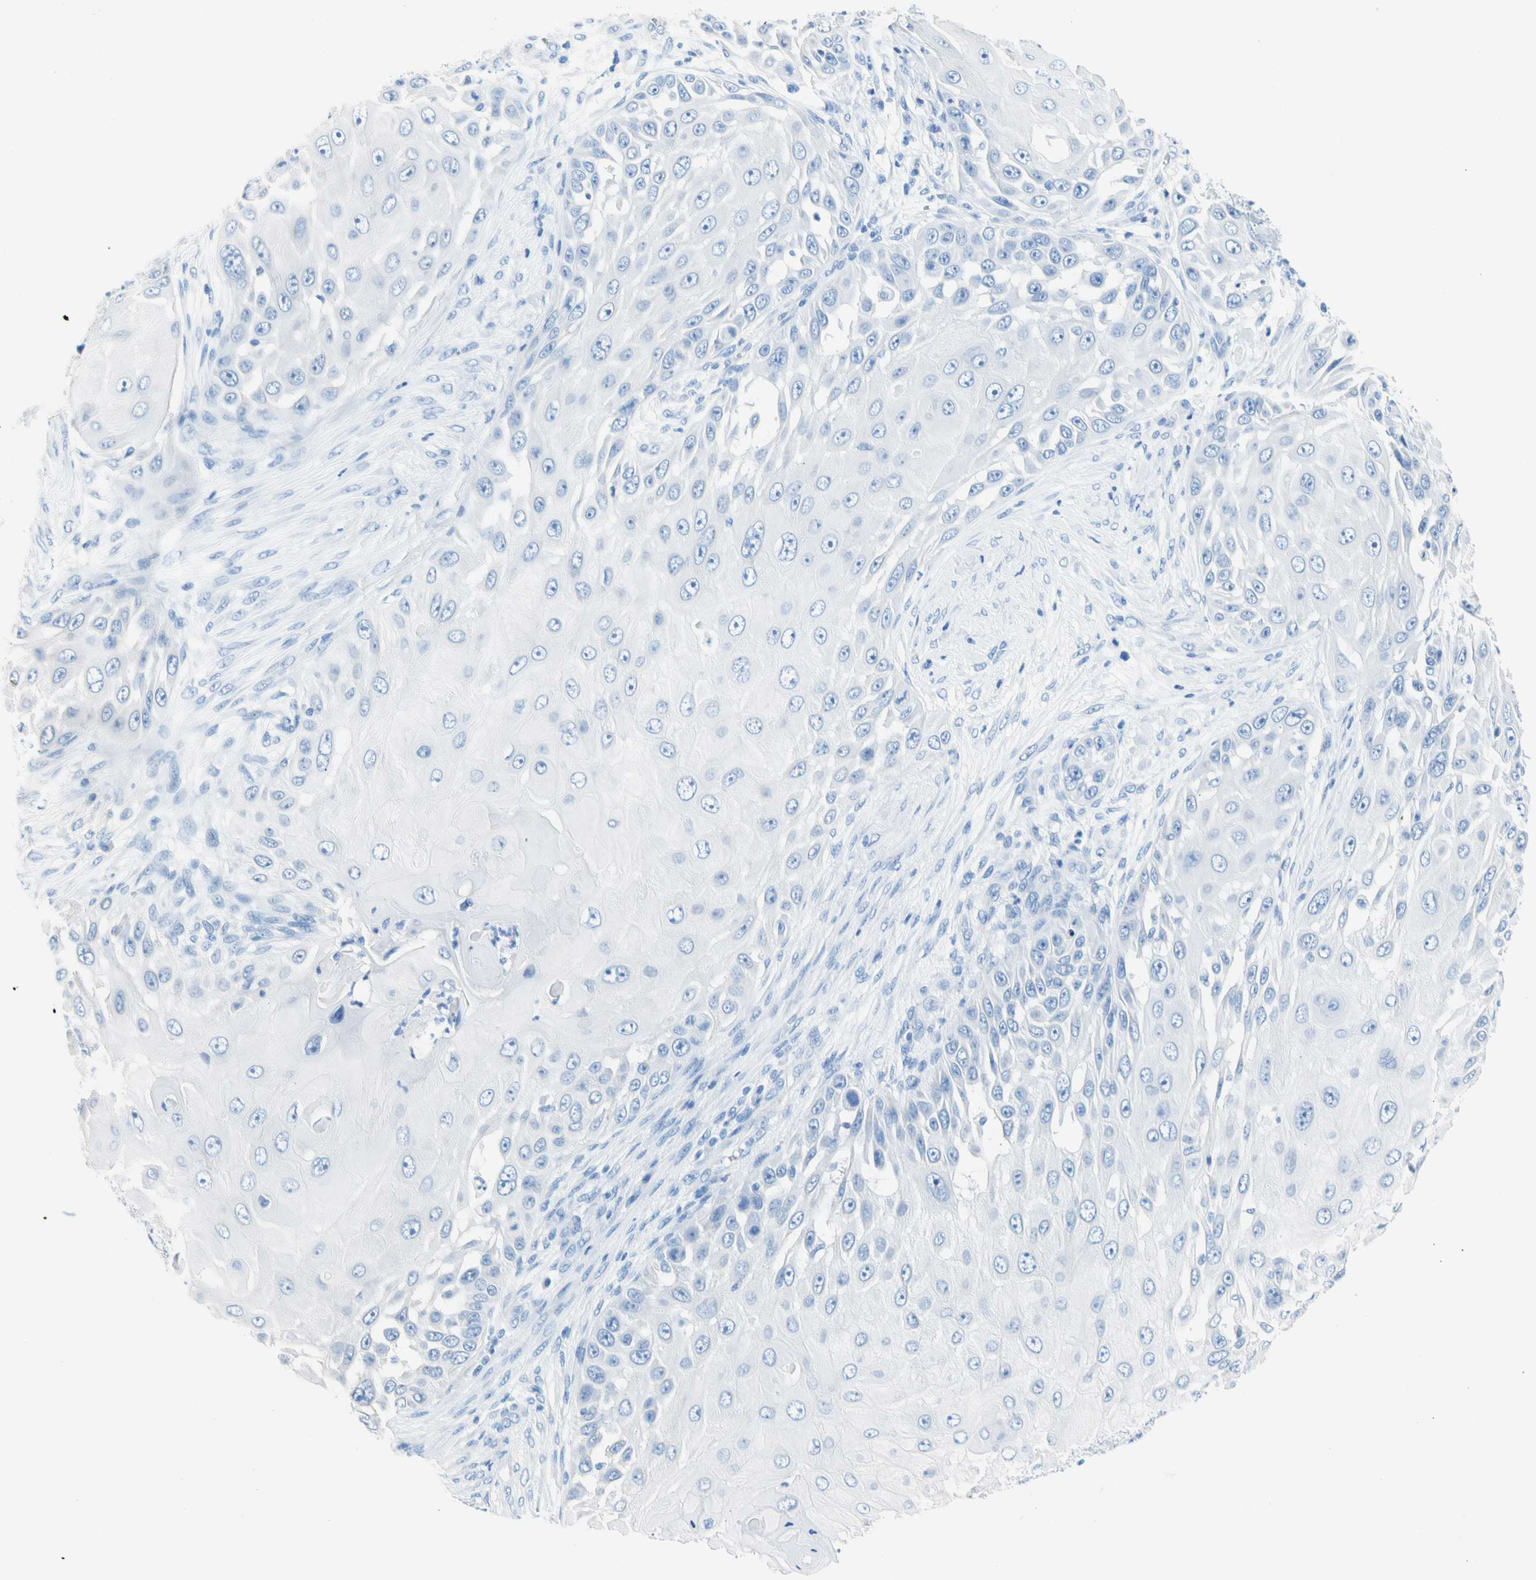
{"staining": {"intensity": "negative", "quantity": "none", "location": "none"}, "tissue": "skin cancer", "cell_type": "Tumor cells", "image_type": "cancer", "snomed": [{"axis": "morphology", "description": "Squamous cell carcinoma, NOS"}, {"axis": "topography", "description": "Skin"}], "caption": "This is an immunohistochemistry (IHC) image of skin cancer. There is no positivity in tumor cells.", "gene": "CEL", "patient": {"sex": "female", "age": 44}}